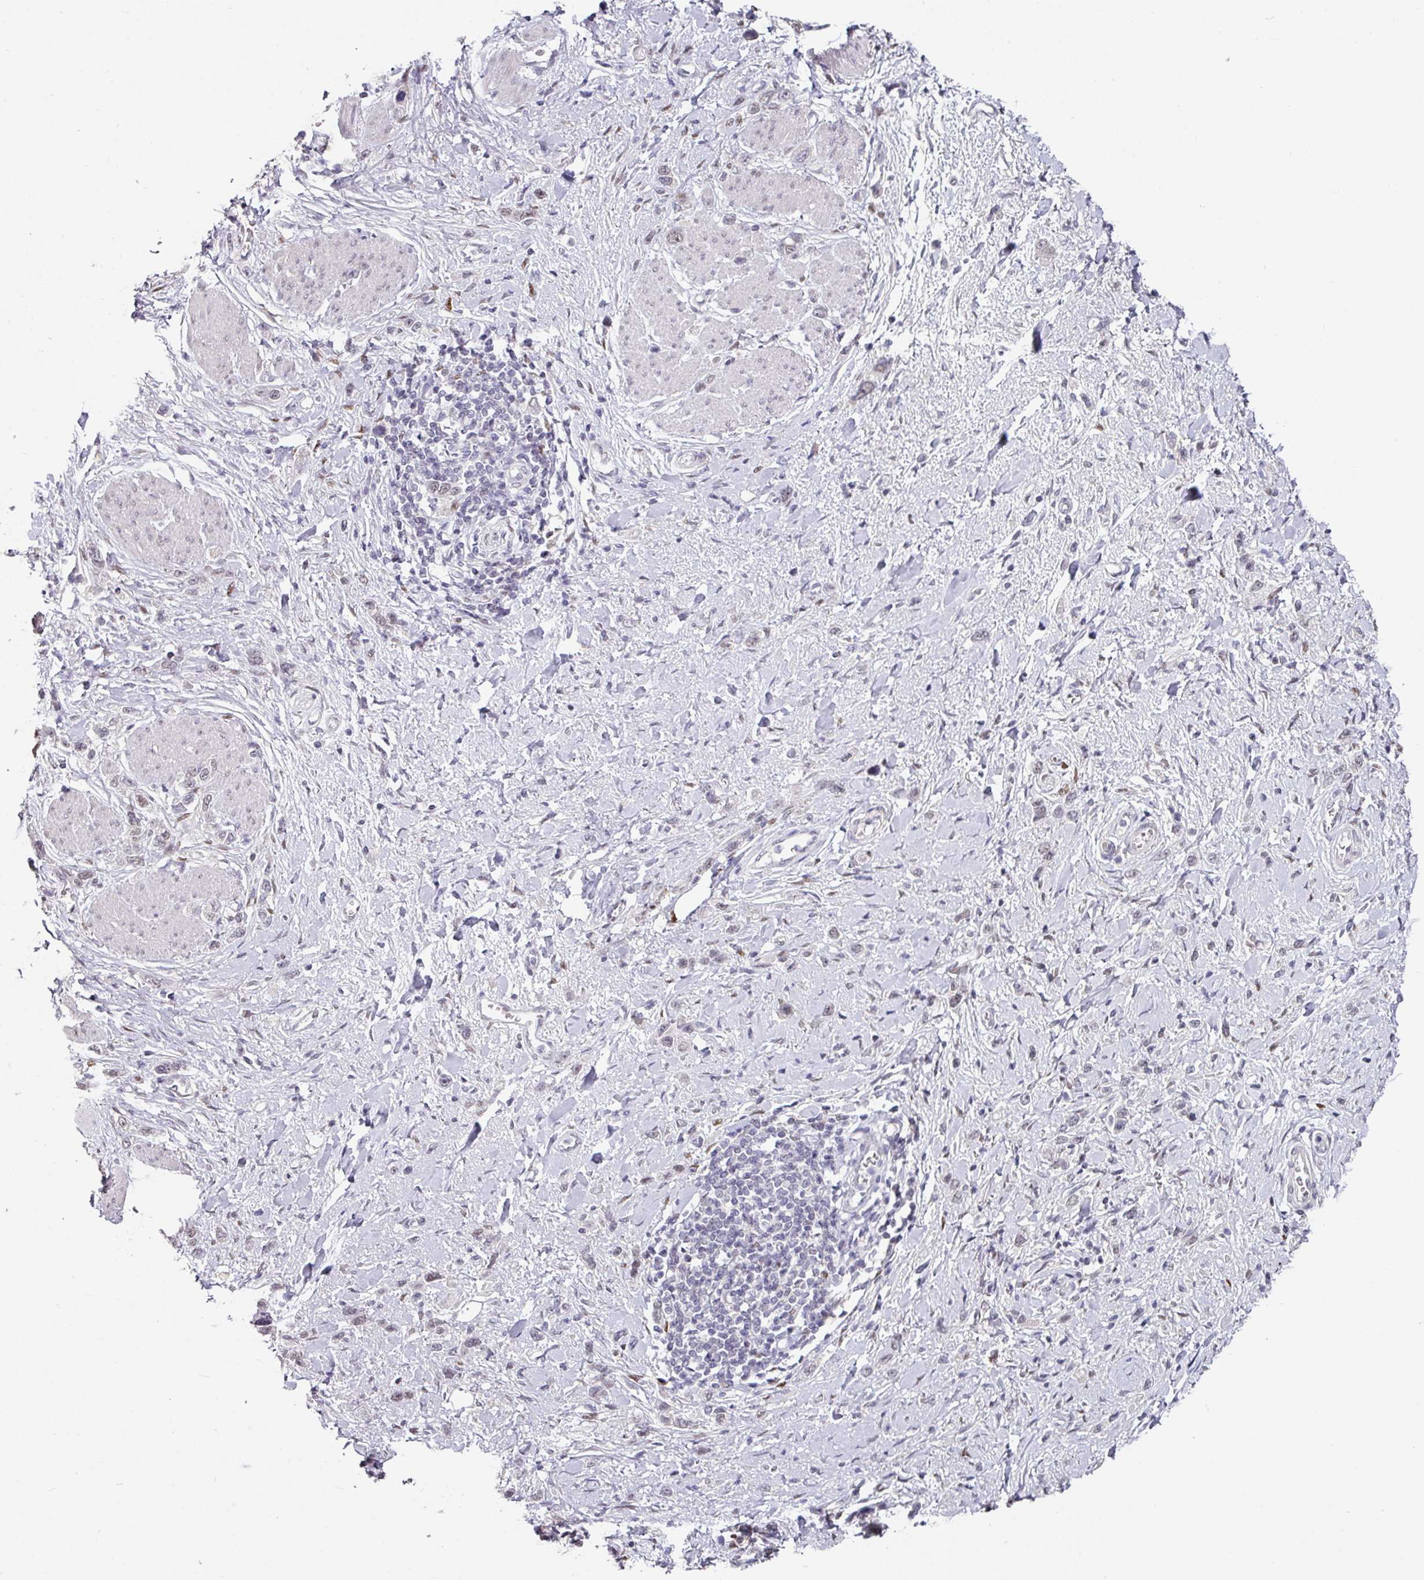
{"staining": {"intensity": "moderate", "quantity": "25%-75%", "location": "nuclear"}, "tissue": "stomach cancer", "cell_type": "Tumor cells", "image_type": "cancer", "snomed": [{"axis": "morphology", "description": "Adenocarcinoma, NOS"}, {"axis": "topography", "description": "Stomach"}], "caption": "Immunohistochemical staining of stomach adenocarcinoma displays moderate nuclear protein positivity in about 25%-75% of tumor cells.", "gene": "ELK1", "patient": {"sex": "female", "age": 65}}